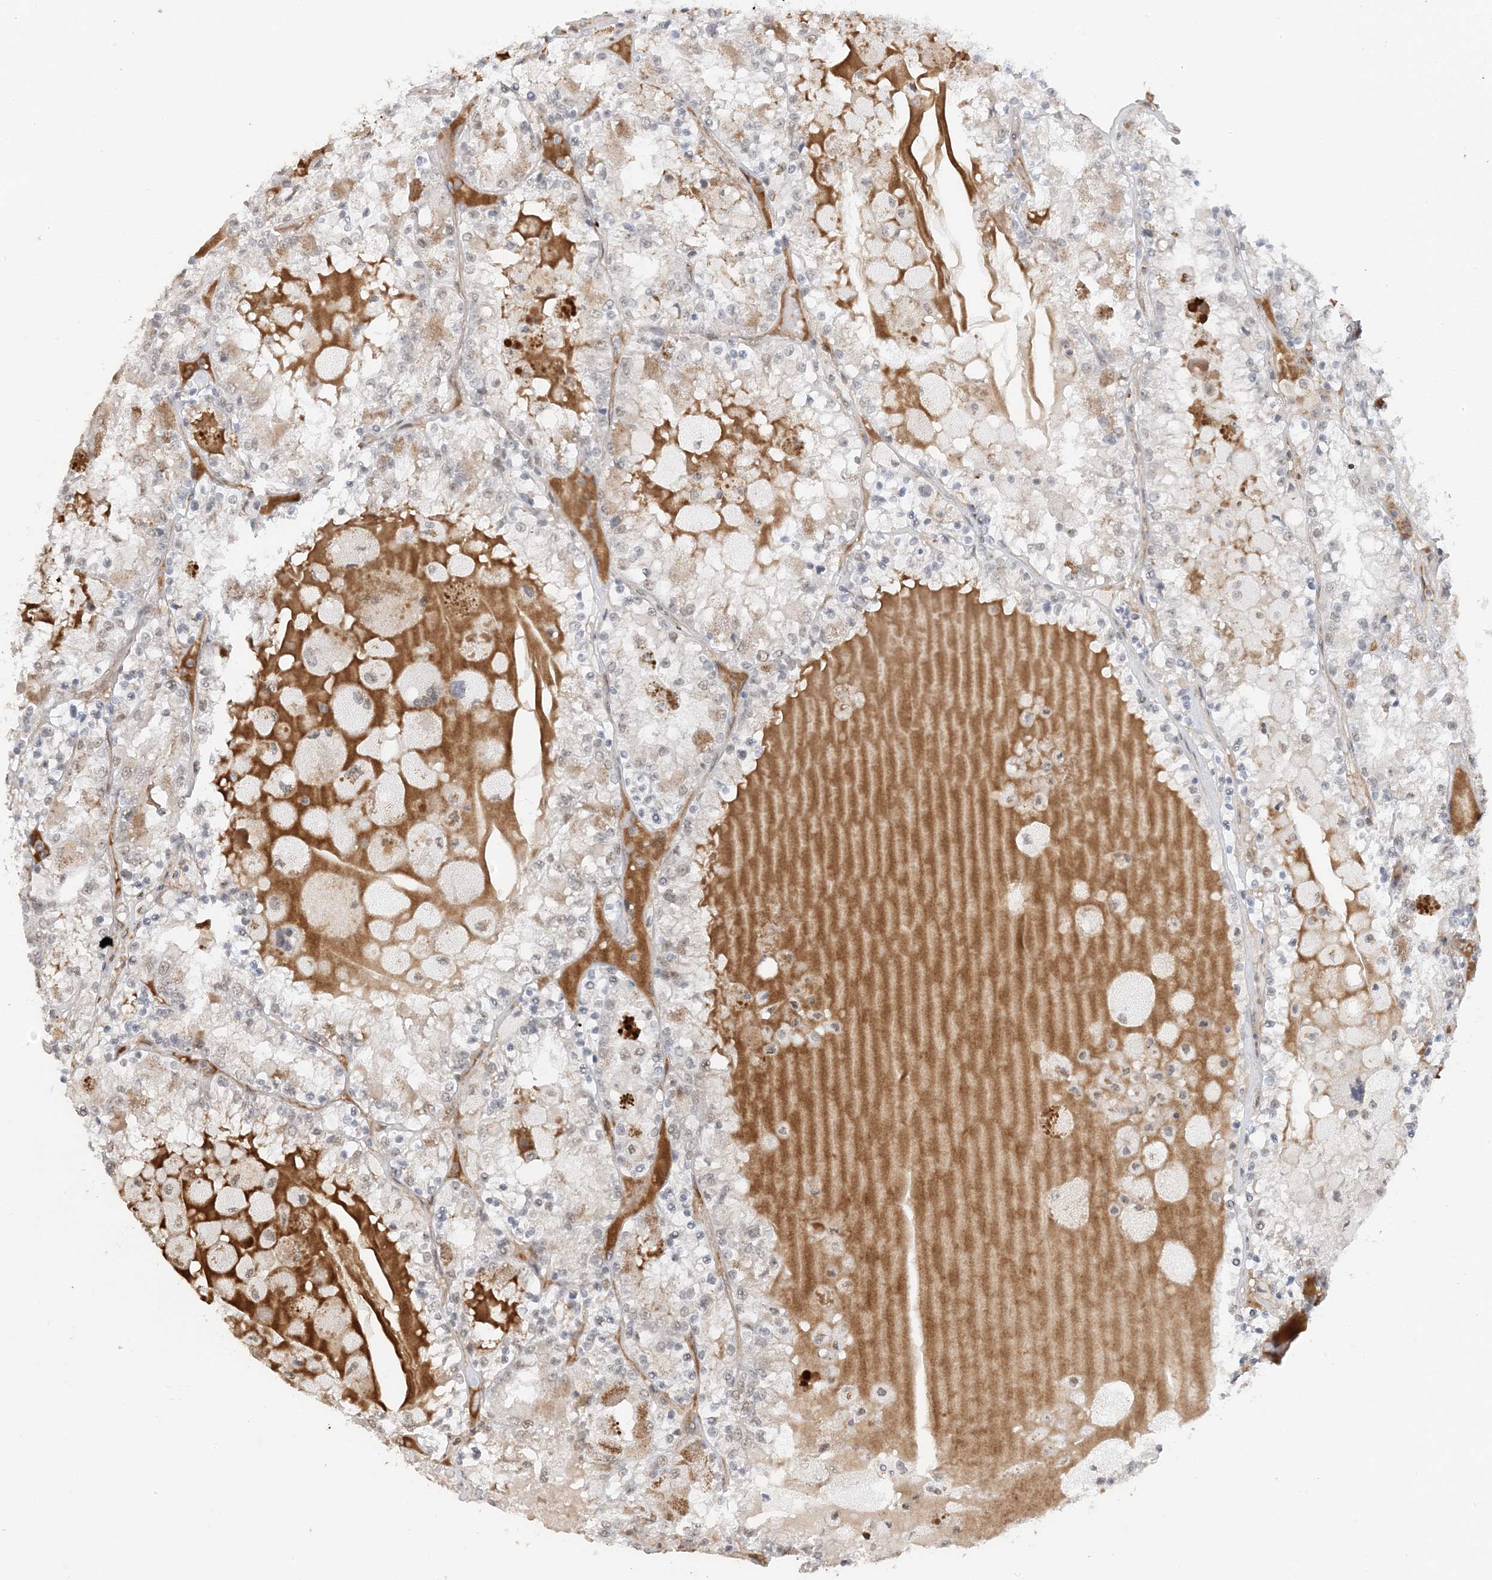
{"staining": {"intensity": "weak", "quantity": "<25%", "location": "cytoplasmic/membranous"}, "tissue": "renal cancer", "cell_type": "Tumor cells", "image_type": "cancer", "snomed": [{"axis": "morphology", "description": "Adenocarcinoma, NOS"}, {"axis": "topography", "description": "Kidney"}], "caption": "Tumor cells show no significant expression in adenocarcinoma (renal).", "gene": "ZCCHC4", "patient": {"sex": "female", "age": 56}}